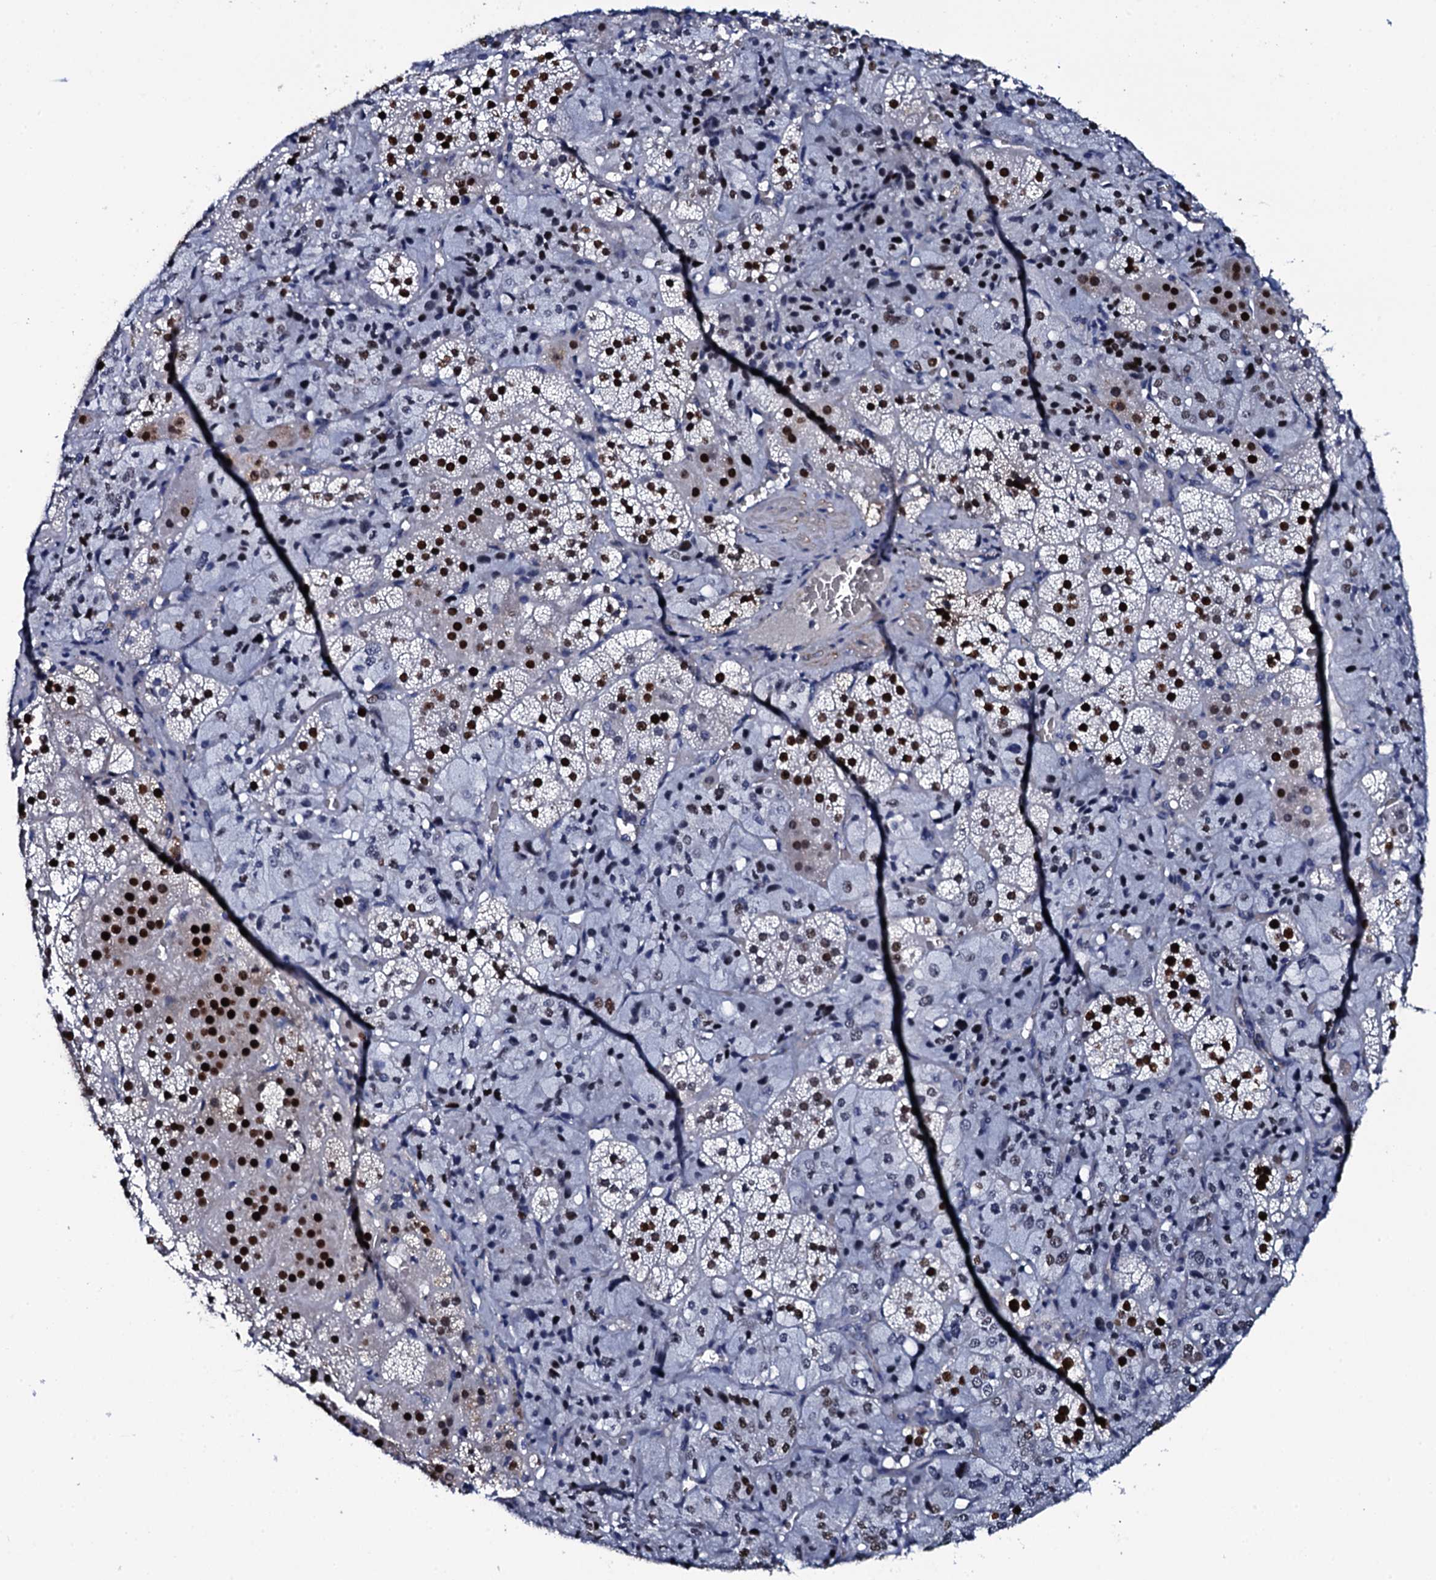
{"staining": {"intensity": "strong", "quantity": ">75%", "location": "nuclear"}, "tissue": "adrenal gland", "cell_type": "Glandular cells", "image_type": "normal", "snomed": [{"axis": "morphology", "description": "Normal tissue, NOS"}, {"axis": "topography", "description": "Adrenal gland"}], "caption": "Immunohistochemistry histopathology image of benign human adrenal gland stained for a protein (brown), which exhibits high levels of strong nuclear positivity in about >75% of glandular cells.", "gene": "NPM2", "patient": {"sex": "female", "age": 44}}